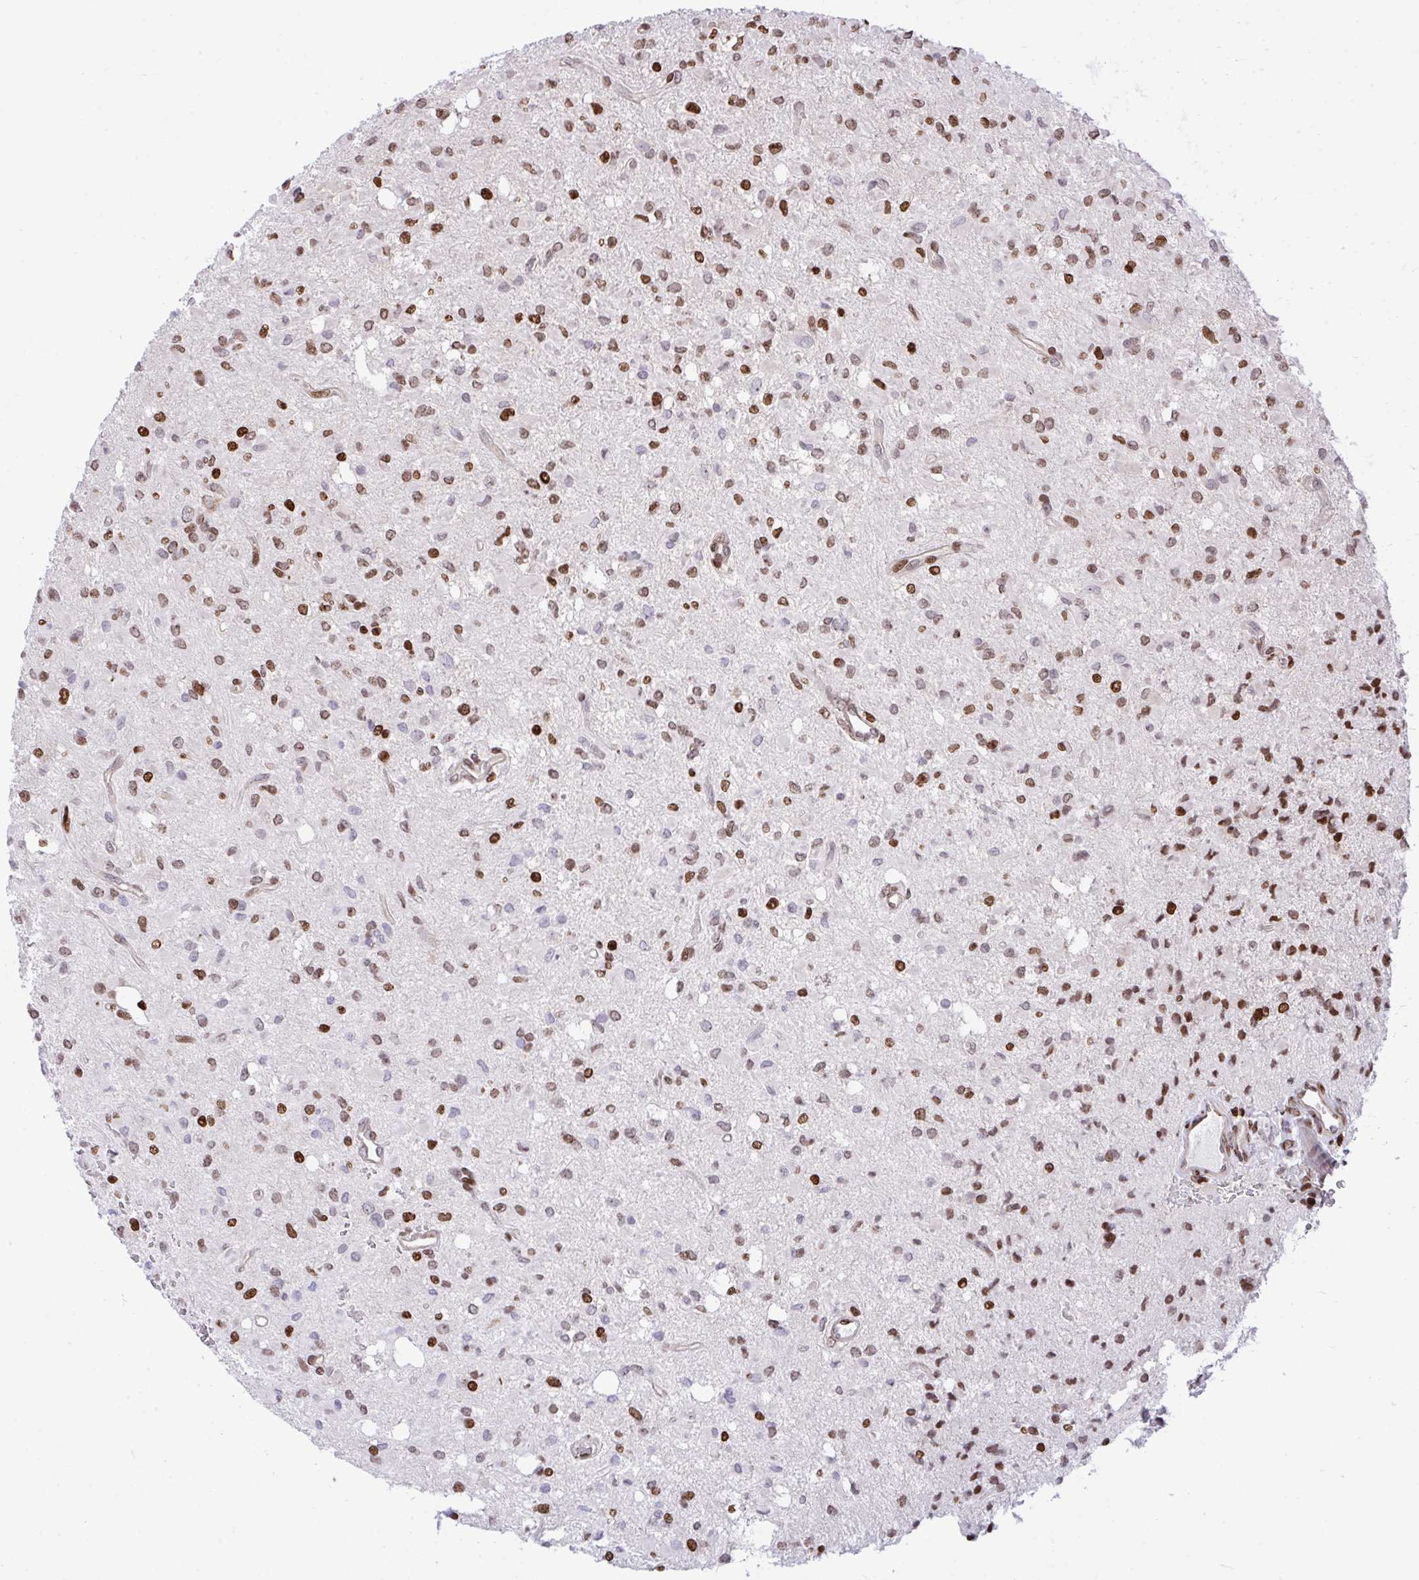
{"staining": {"intensity": "moderate", "quantity": "25%-75%", "location": "nuclear"}, "tissue": "glioma", "cell_type": "Tumor cells", "image_type": "cancer", "snomed": [{"axis": "morphology", "description": "Glioma, malignant, Low grade"}, {"axis": "topography", "description": "Brain"}], "caption": "This photomicrograph shows malignant glioma (low-grade) stained with IHC to label a protein in brown. The nuclear of tumor cells show moderate positivity for the protein. Nuclei are counter-stained blue.", "gene": "RAPGEF5", "patient": {"sex": "female", "age": 33}}